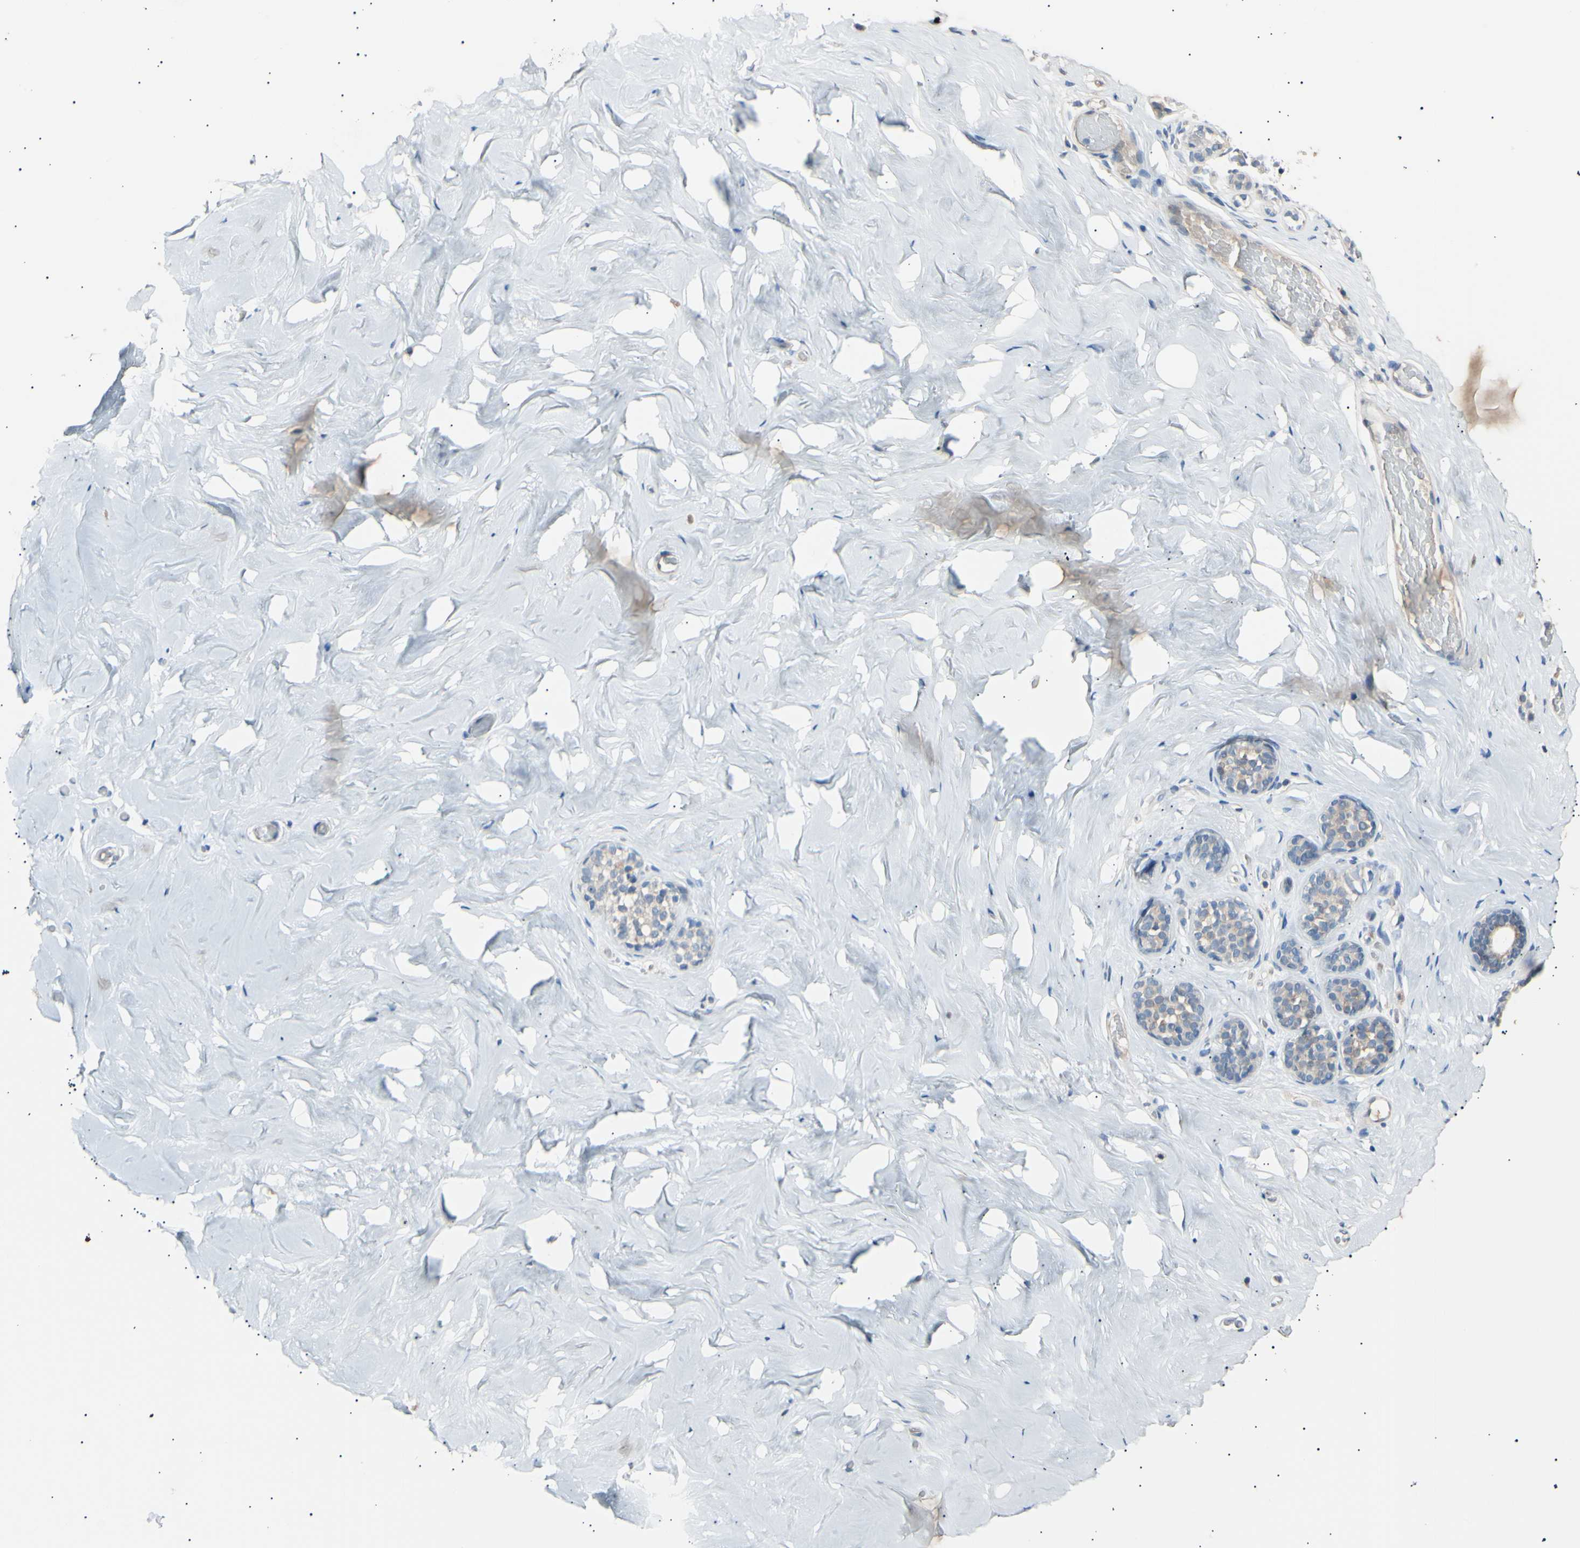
{"staining": {"intensity": "negative", "quantity": "none", "location": "none"}, "tissue": "breast", "cell_type": "Adipocytes", "image_type": "normal", "snomed": [{"axis": "morphology", "description": "Normal tissue, NOS"}, {"axis": "topography", "description": "Breast"}], "caption": "The IHC photomicrograph has no significant expression in adipocytes of breast. The staining was performed using DAB to visualize the protein expression in brown, while the nuclei were stained in blue with hematoxylin (Magnification: 20x).", "gene": "LDLR", "patient": {"sex": "female", "age": 75}}